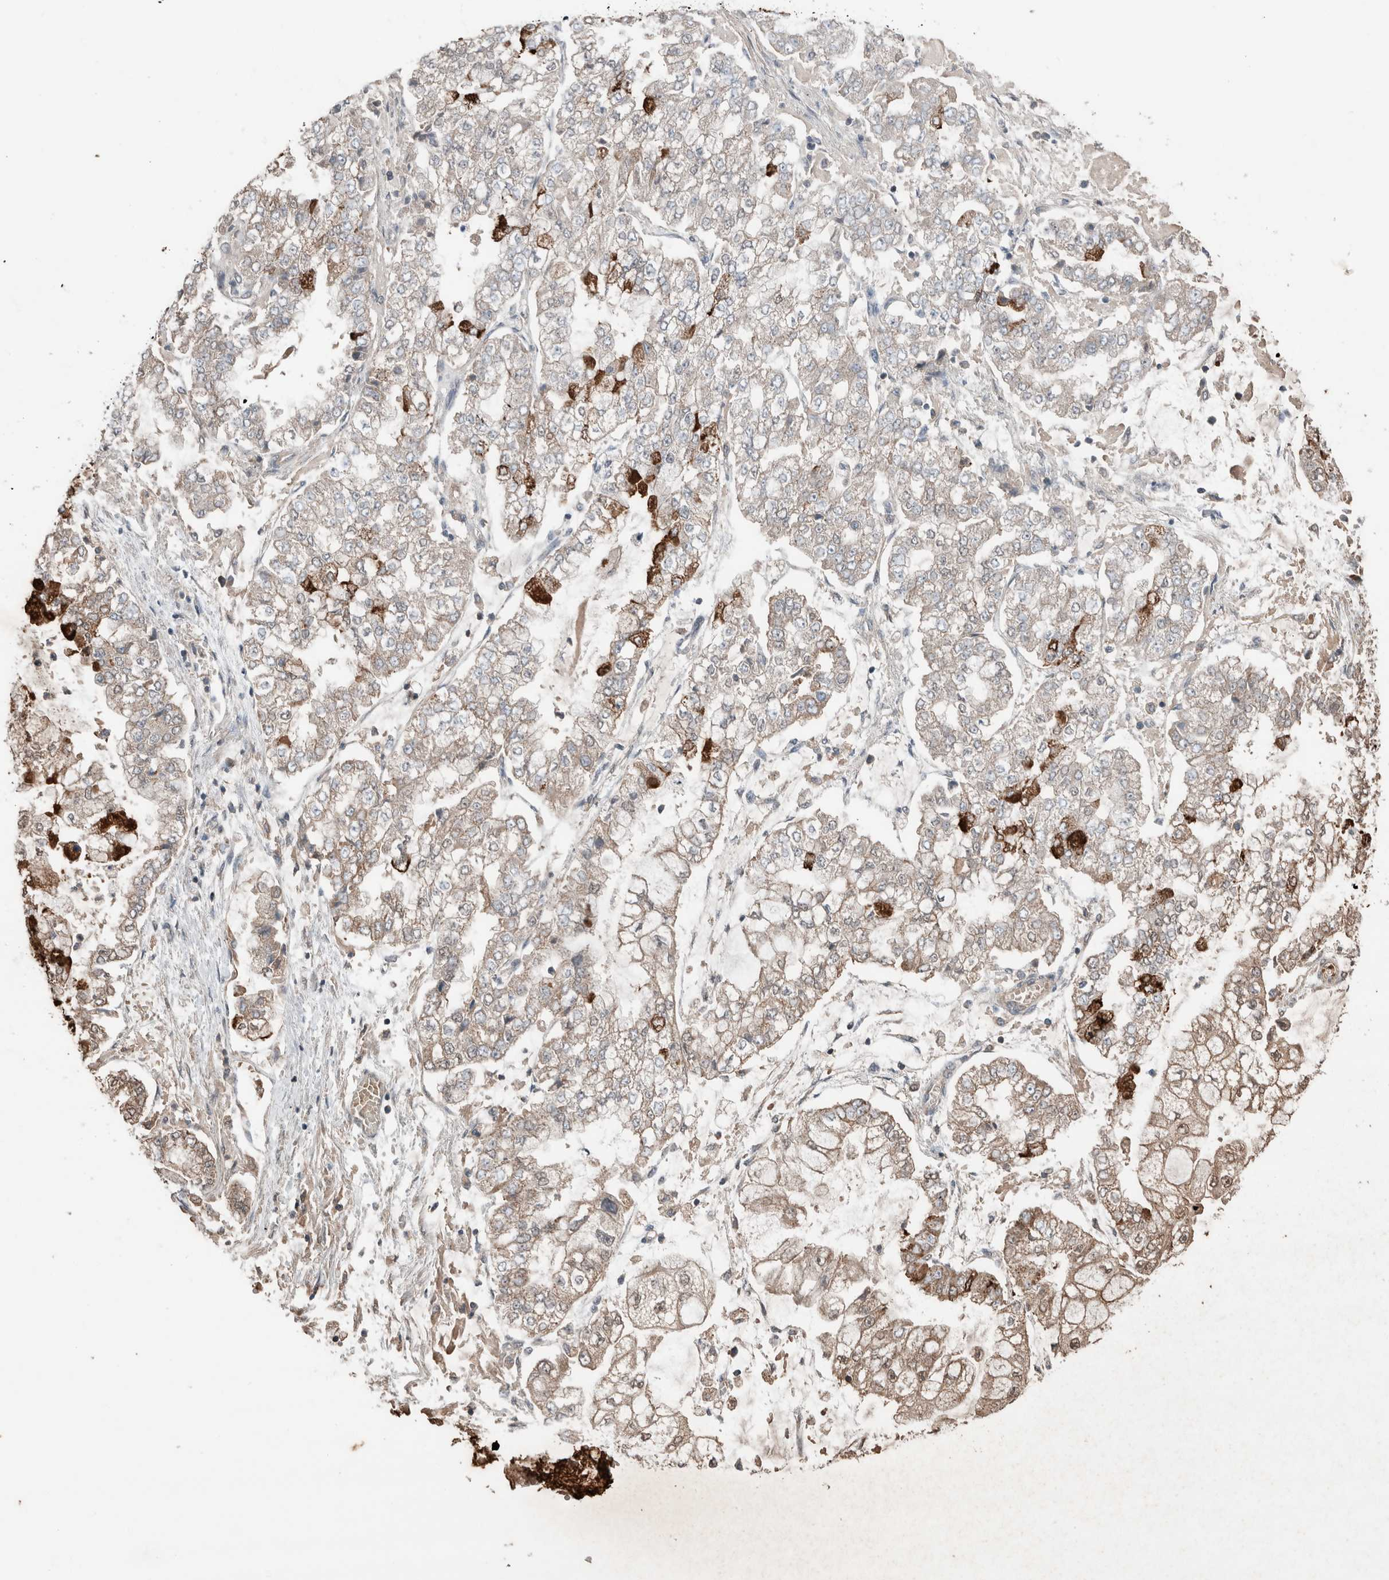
{"staining": {"intensity": "strong", "quantity": "<25%", "location": "cytoplasmic/membranous"}, "tissue": "stomach cancer", "cell_type": "Tumor cells", "image_type": "cancer", "snomed": [{"axis": "morphology", "description": "Adenocarcinoma, NOS"}, {"axis": "topography", "description": "Stomach"}], "caption": "Stomach adenocarcinoma stained with DAB (3,3'-diaminobenzidine) IHC exhibits medium levels of strong cytoplasmic/membranous staining in about <25% of tumor cells.", "gene": "KLK14", "patient": {"sex": "male", "age": 76}}